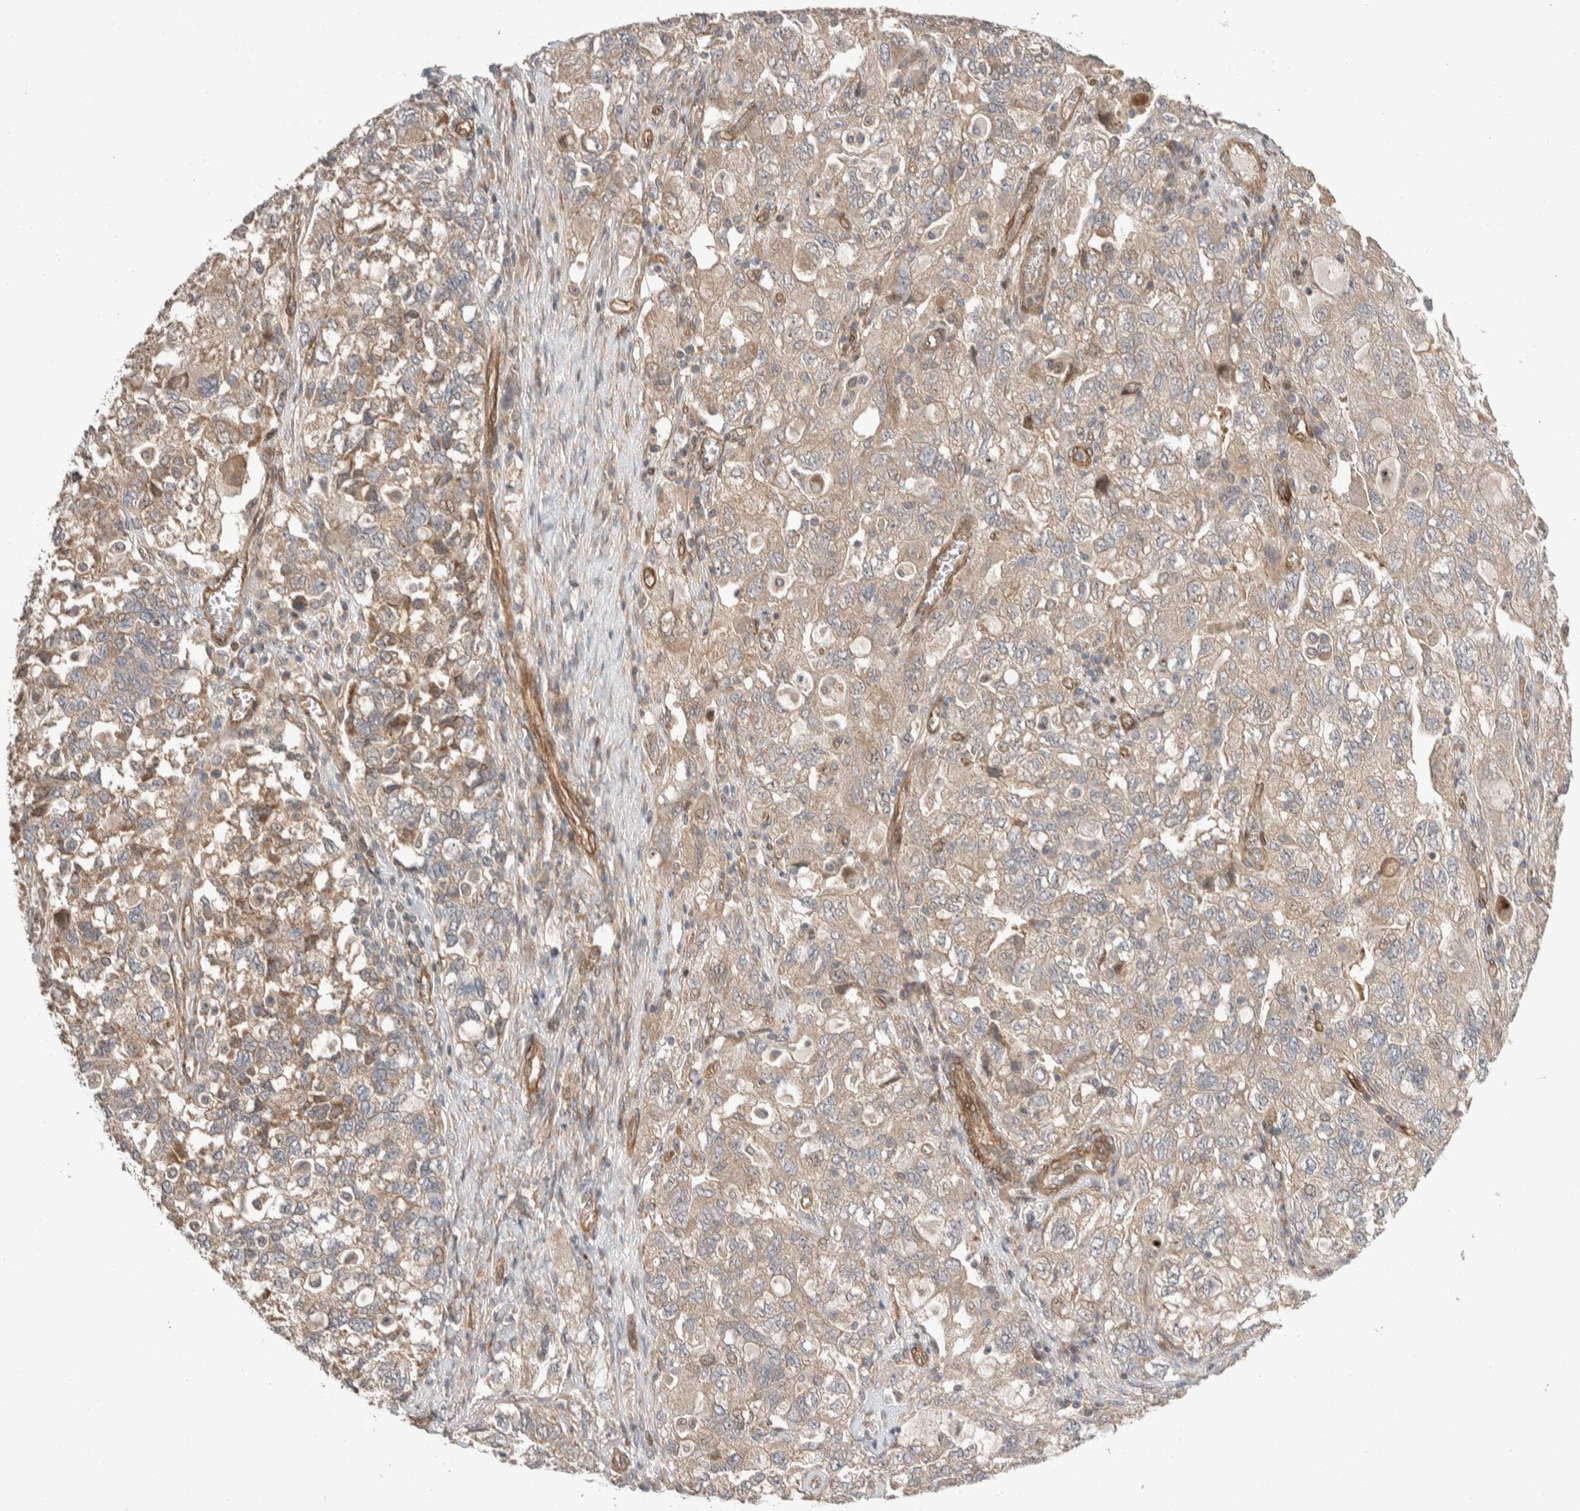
{"staining": {"intensity": "weak", "quantity": ">75%", "location": "cytoplasmic/membranous"}, "tissue": "ovarian cancer", "cell_type": "Tumor cells", "image_type": "cancer", "snomed": [{"axis": "morphology", "description": "Carcinoma, NOS"}, {"axis": "morphology", "description": "Cystadenocarcinoma, serous, NOS"}, {"axis": "topography", "description": "Ovary"}], "caption": "Protein staining of ovarian carcinoma tissue displays weak cytoplasmic/membranous staining in approximately >75% of tumor cells.", "gene": "ERC1", "patient": {"sex": "female", "age": 69}}